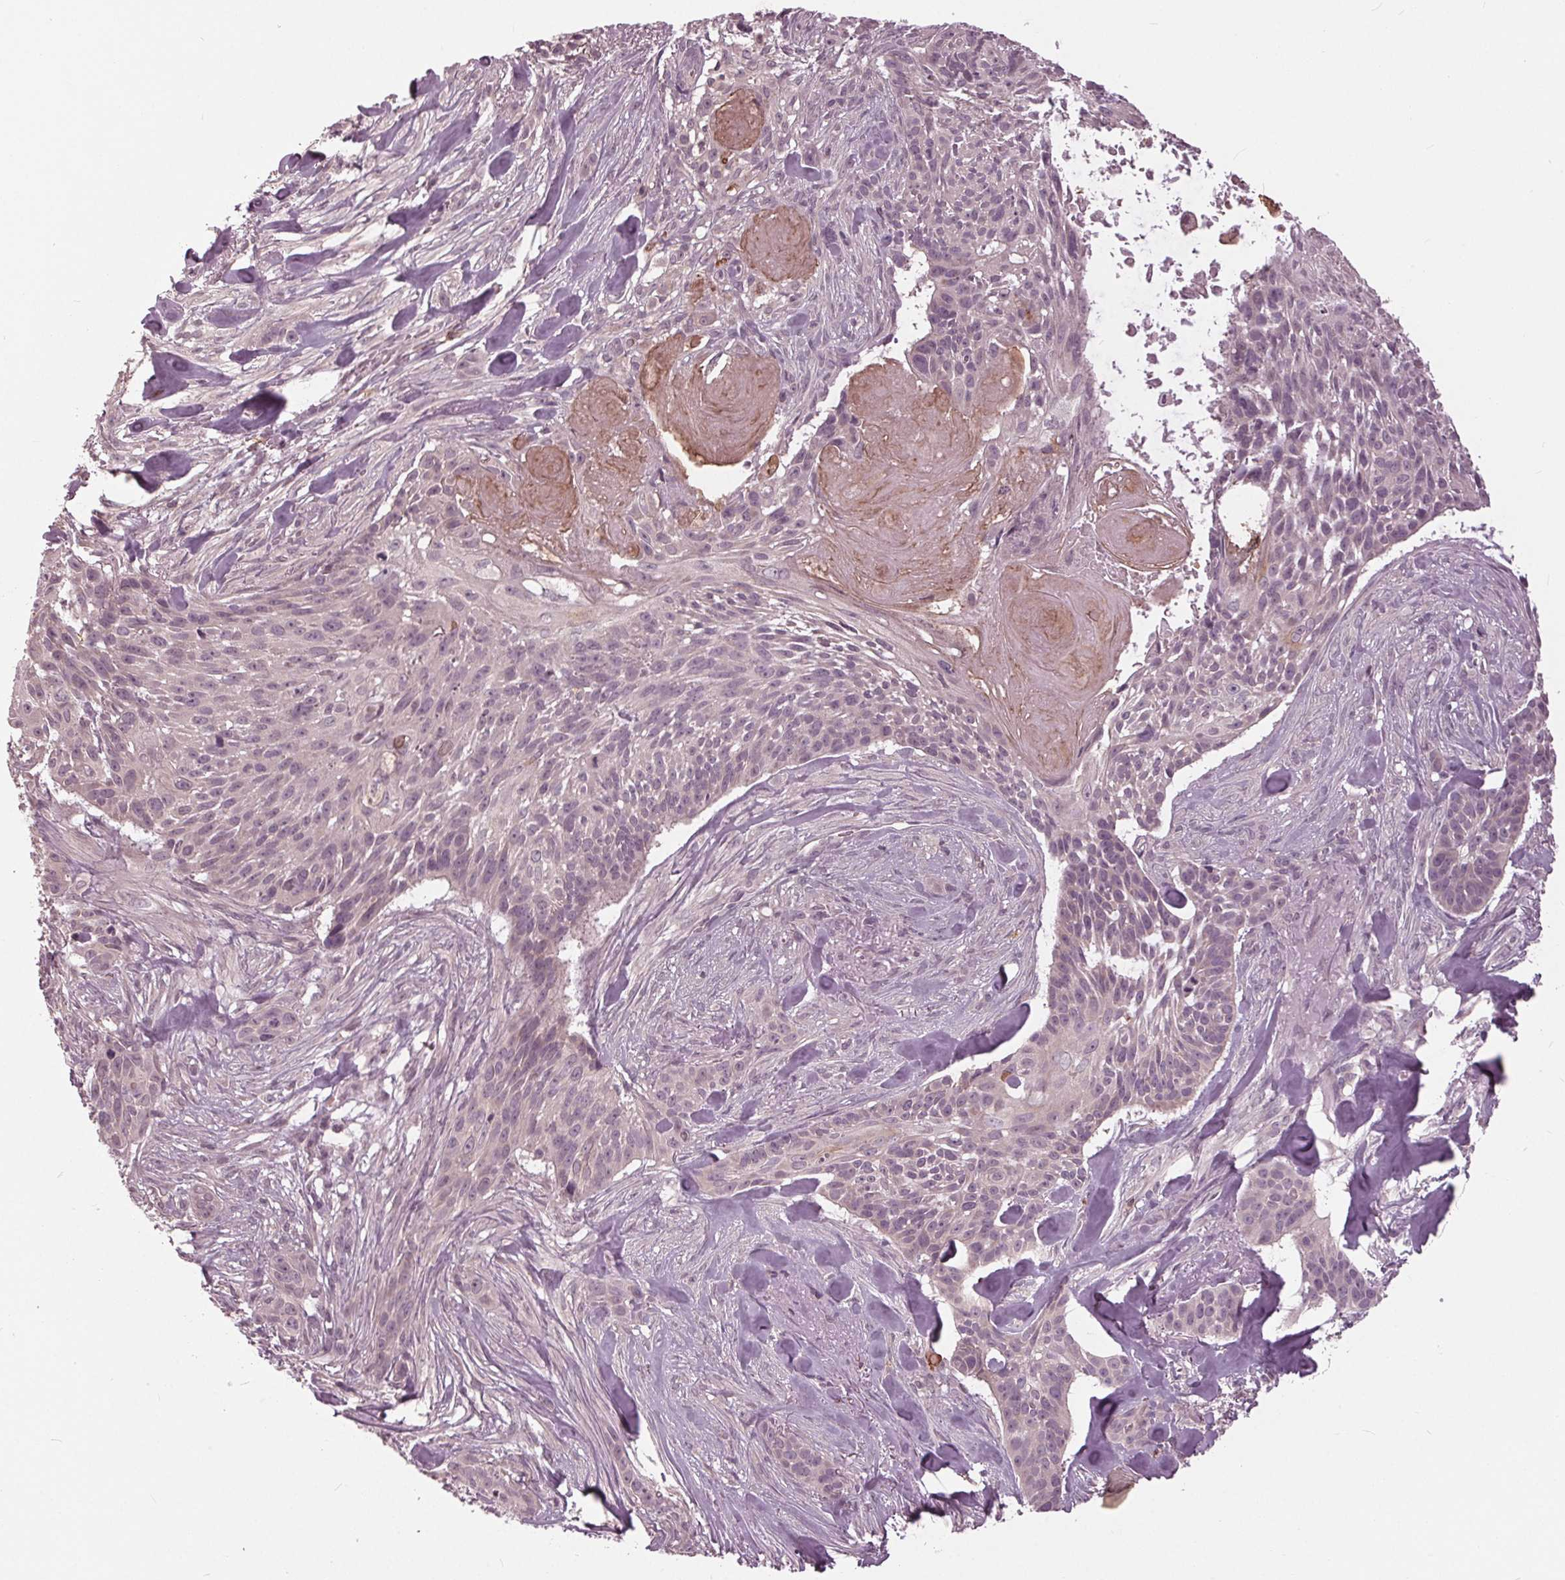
{"staining": {"intensity": "negative", "quantity": "none", "location": "none"}, "tissue": "skin cancer", "cell_type": "Tumor cells", "image_type": "cancer", "snomed": [{"axis": "morphology", "description": "Basal cell carcinoma"}, {"axis": "topography", "description": "Skin"}], "caption": "Immunohistochemistry micrograph of human skin cancer stained for a protein (brown), which reveals no expression in tumor cells.", "gene": "SIGLEC6", "patient": {"sex": "male", "age": 87}}